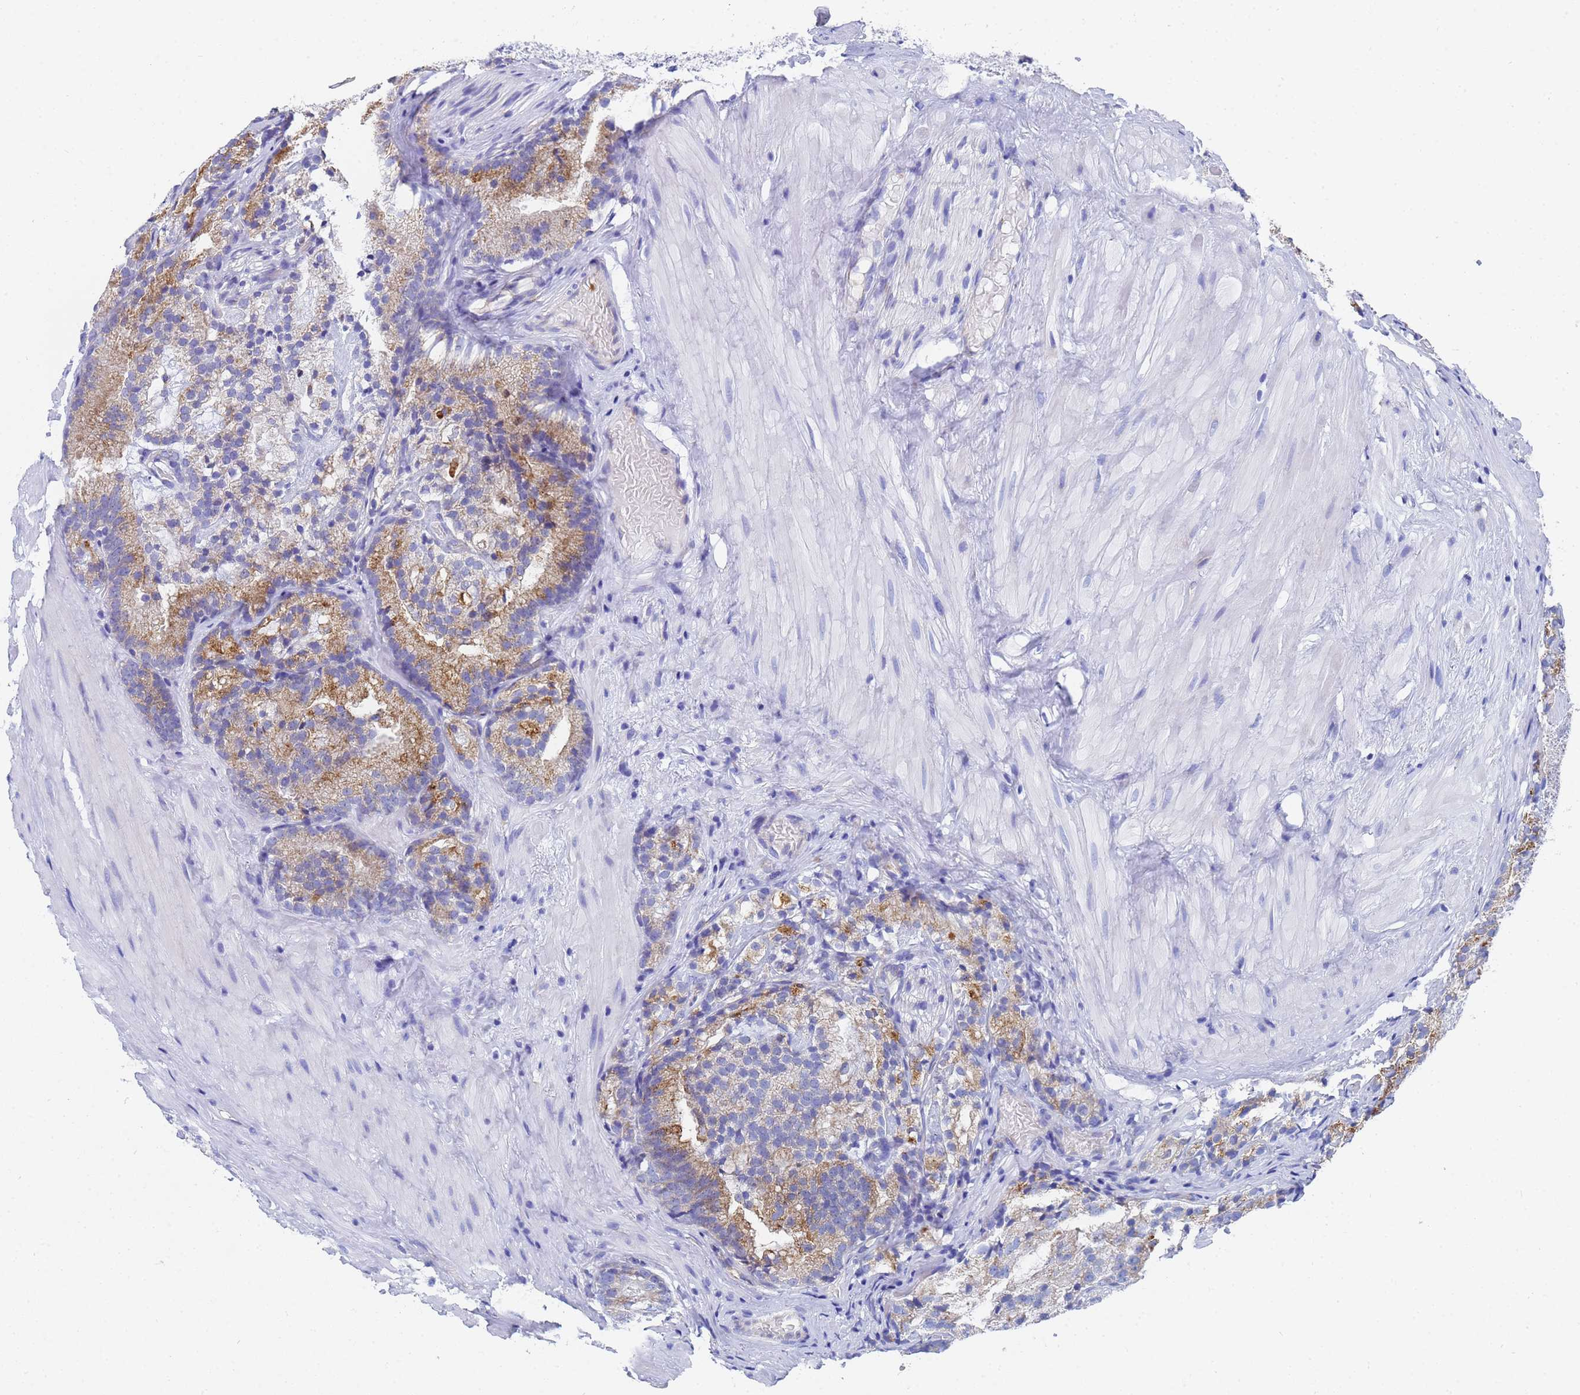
{"staining": {"intensity": "moderate", "quantity": "25%-75%", "location": "cytoplasmic/membranous"}, "tissue": "prostate cancer", "cell_type": "Tumor cells", "image_type": "cancer", "snomed": [{"axis": "morphology", "description": "Adenocarcinoma, High grade"}, {"axis": "topography", "description": "Prostate"}], "caption": "Prostate high-grade adenocarcinoma stained for a protein (brown) reveals moderate cytoplasmic/membranous positive expression in approximately 25%-75% of tumor cells.", "gene": "TM4SF4", "patient": {"sex": "male", "age": 69}}